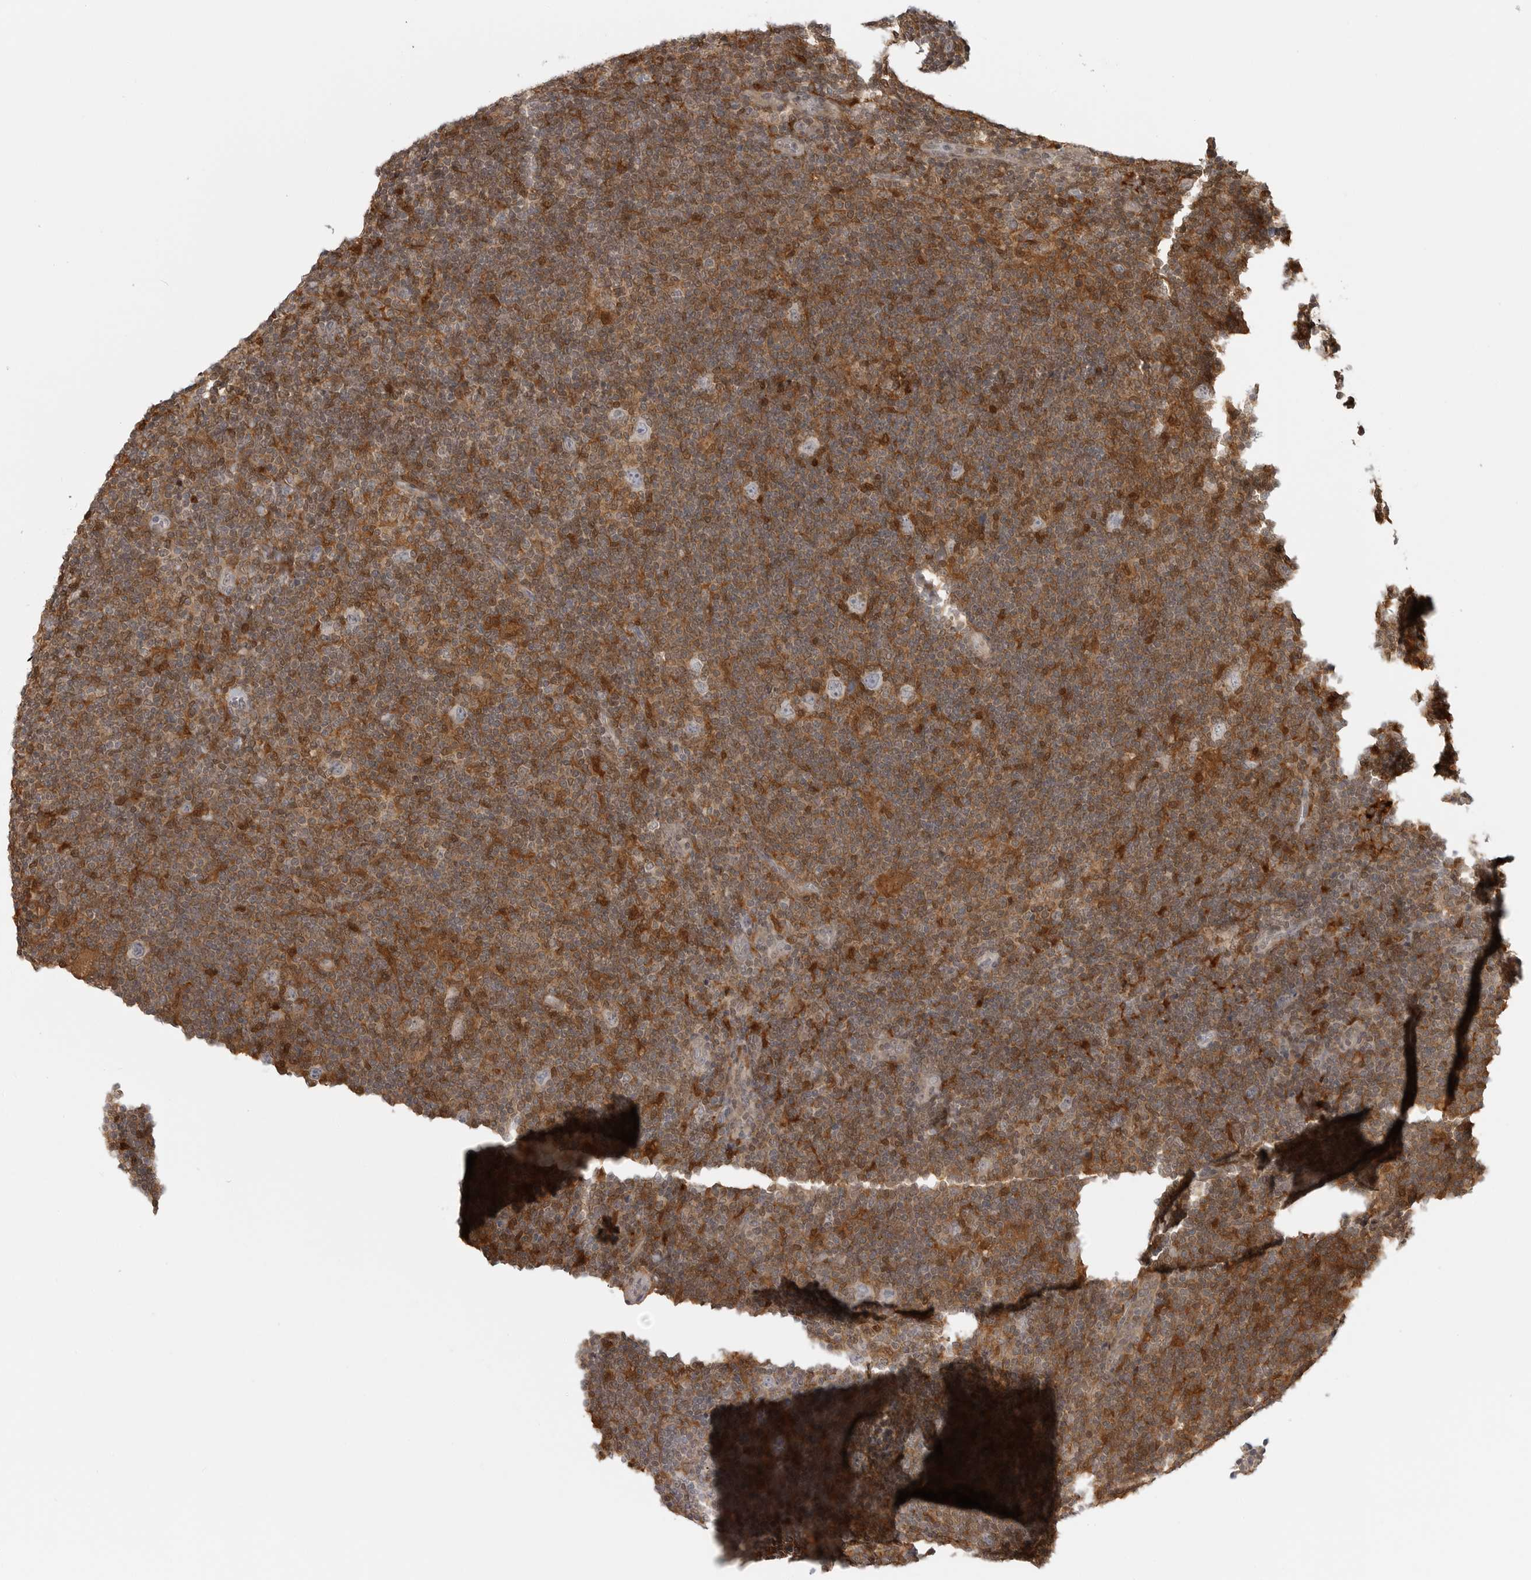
{"staining": {"intensity": "negative", "quantity": "none", "location": "none"}, "tissue": "lymphoma", "cell_type": "Tumor cells", "image_type": "cancer", "snomed": [{"axis": "morphology", "description": "Hodgkin's disease, NOS"}, {"axis": "topography", "description": "Lymph node"}], "caption": "Tumor cells are negative for brown protein staining in lymphoma. (DAB (3,3'-diaminobenzidine) immunohistochemistry visualized using brightfield microscopy, high magnification).", "gene": "CTIF", "patient": {"sex": "female", "age": 57}}